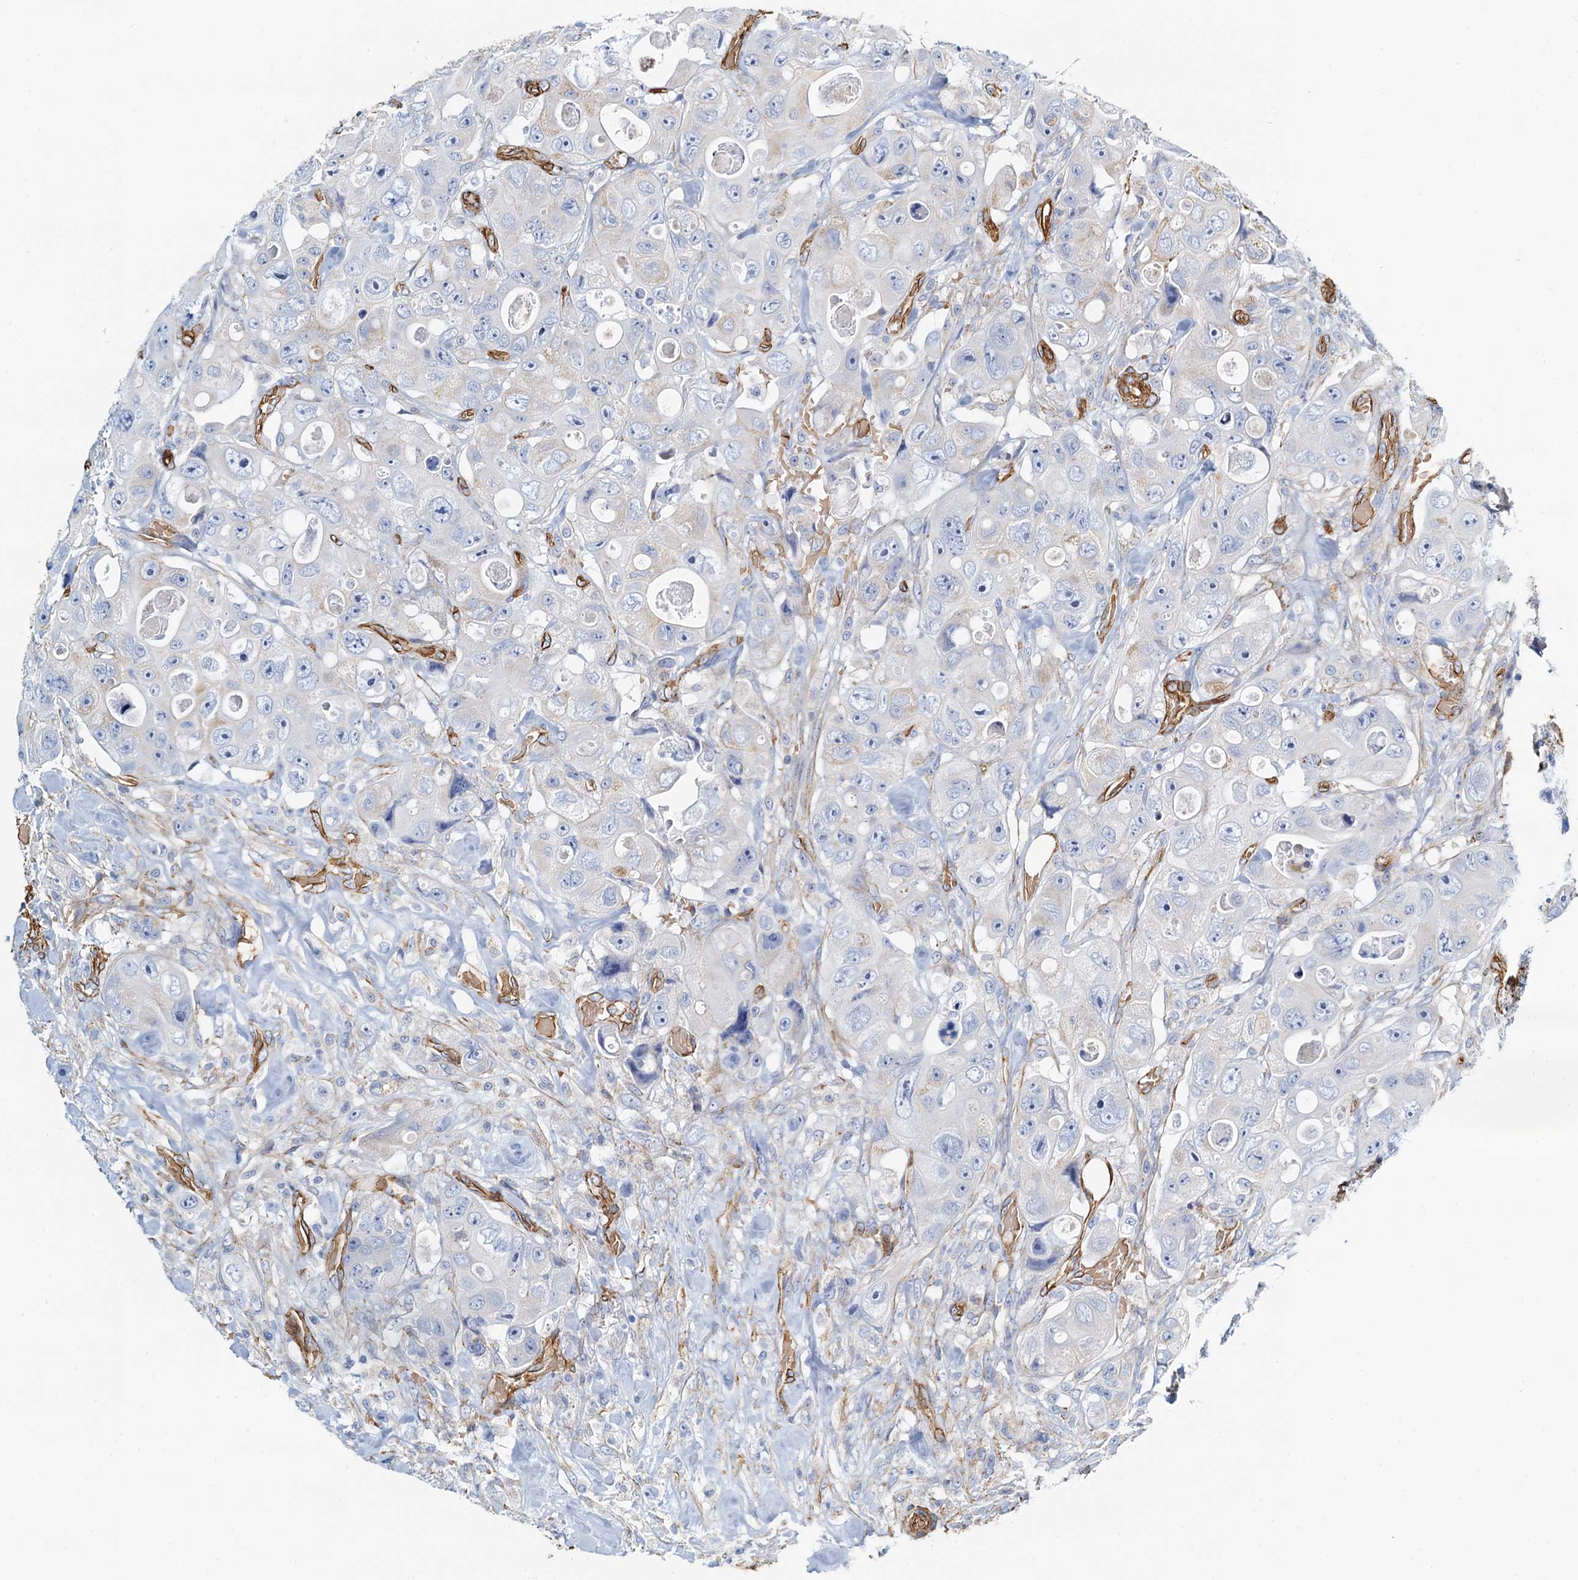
{"staining": {"intensity": "negative", "quantity": "none", "location": "none"}, "tissue": "colorectal cancer", "cell_type": "Tumor cells", "image_type": "cancer", "snomed": [{"axis": "morphology", "description": "Adenocarcinoma, NOS"}, {"axis": "topography", "description": "Colon"}], "caption": "Immunohistochemistry of adenocarcinoma (colorectal) reveals no expression in tumor cells. (Stains: DAB (3,3'-diaminobenzidine) IHC with hematoxylin counter stain, Microscopy: brightfield microscopy at high magnification).", "gene": "DGKG", "patient": {"sex": "female", "age": 46}}